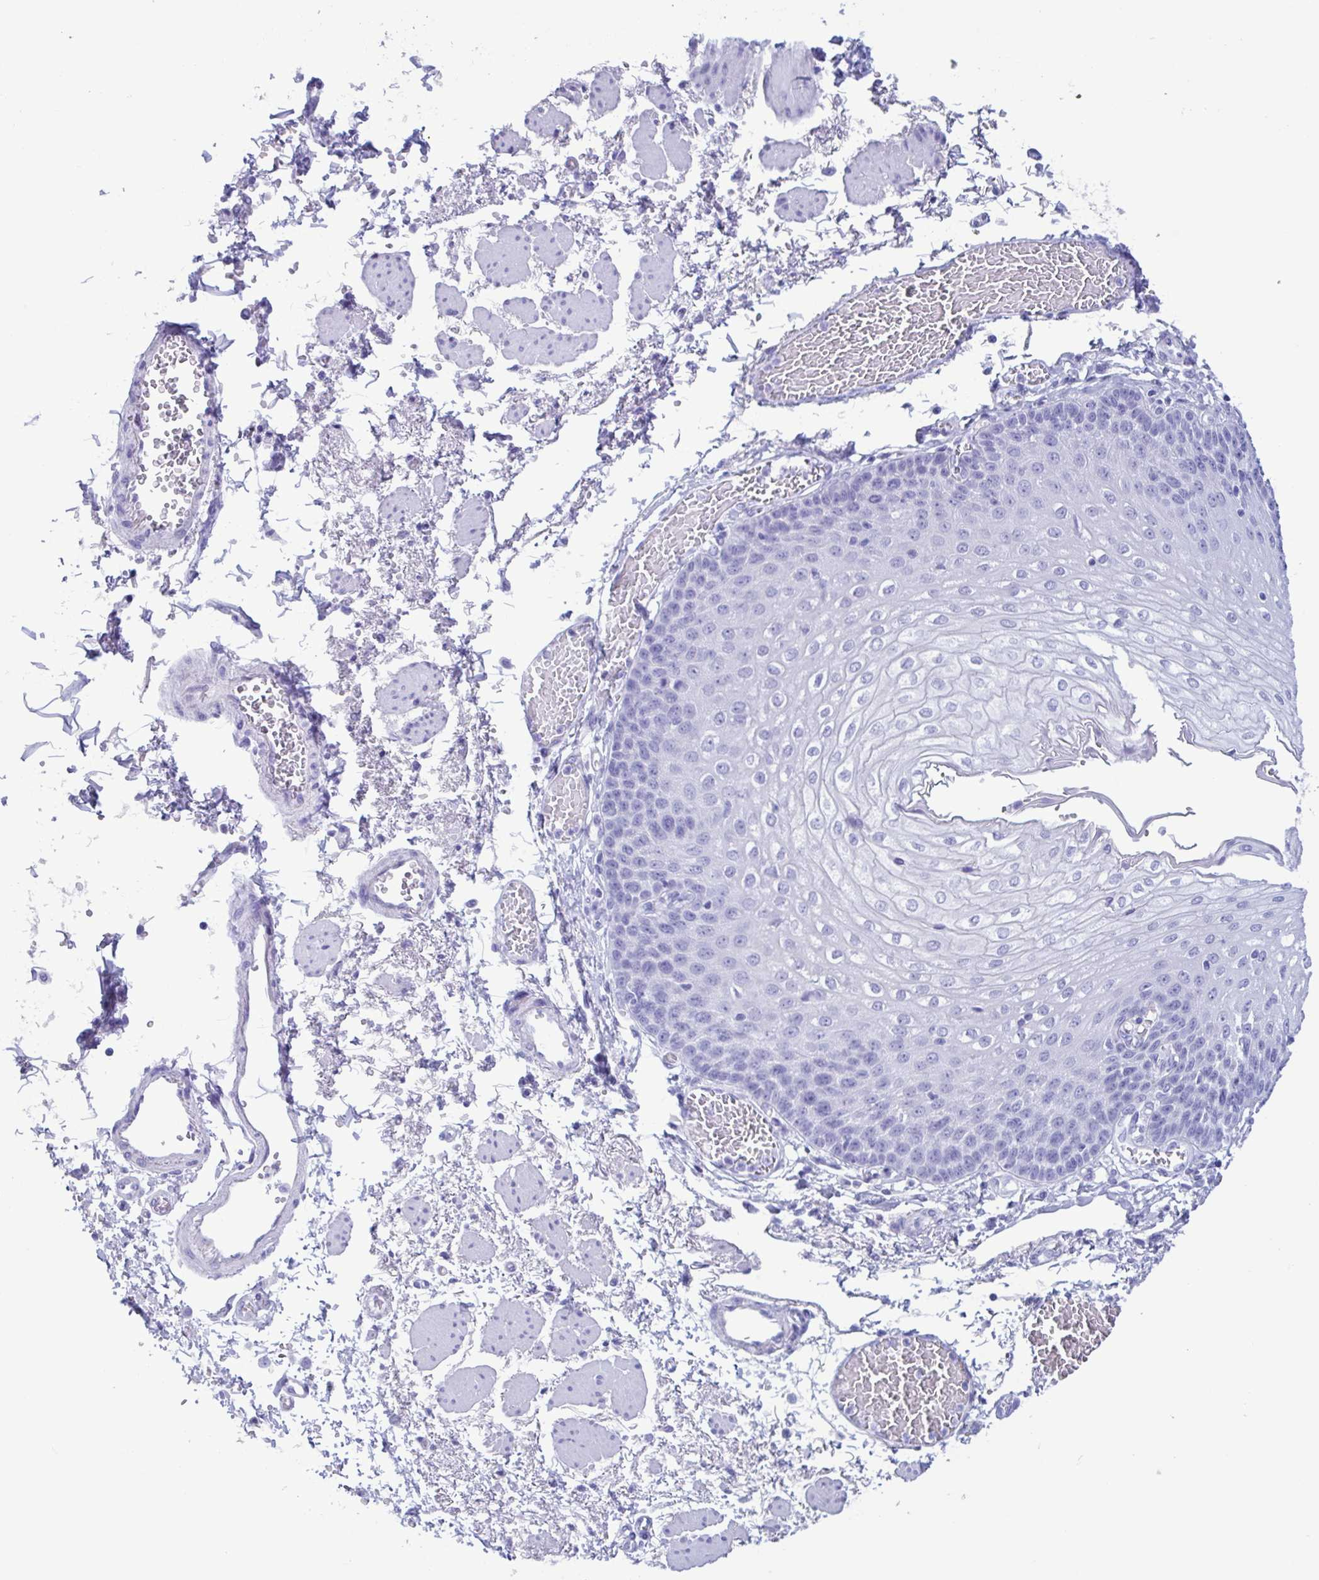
{"staining": {"intensity": "negative", "quantity": "none", "location": "none"}, "tissue": "esophagus", "cell_type": "Squamous epithelial cells", "image_type": "normal", "snomed": [{"axis": "morphology", "description": "Normal tissue, NOS"}, {"axis": "morphology", "description": "Adenocarcinoma, NOS"}, {"axis": "topography", "description": "Esophagus"}], "caption": "This is a micrograph of immunohistochemistry (IHC) staining of unremarkable esophagus, which shows no positivity in squamous epithelial cells.", "gene": "LTF", "patient": {"sex": "male", "age": 81}}